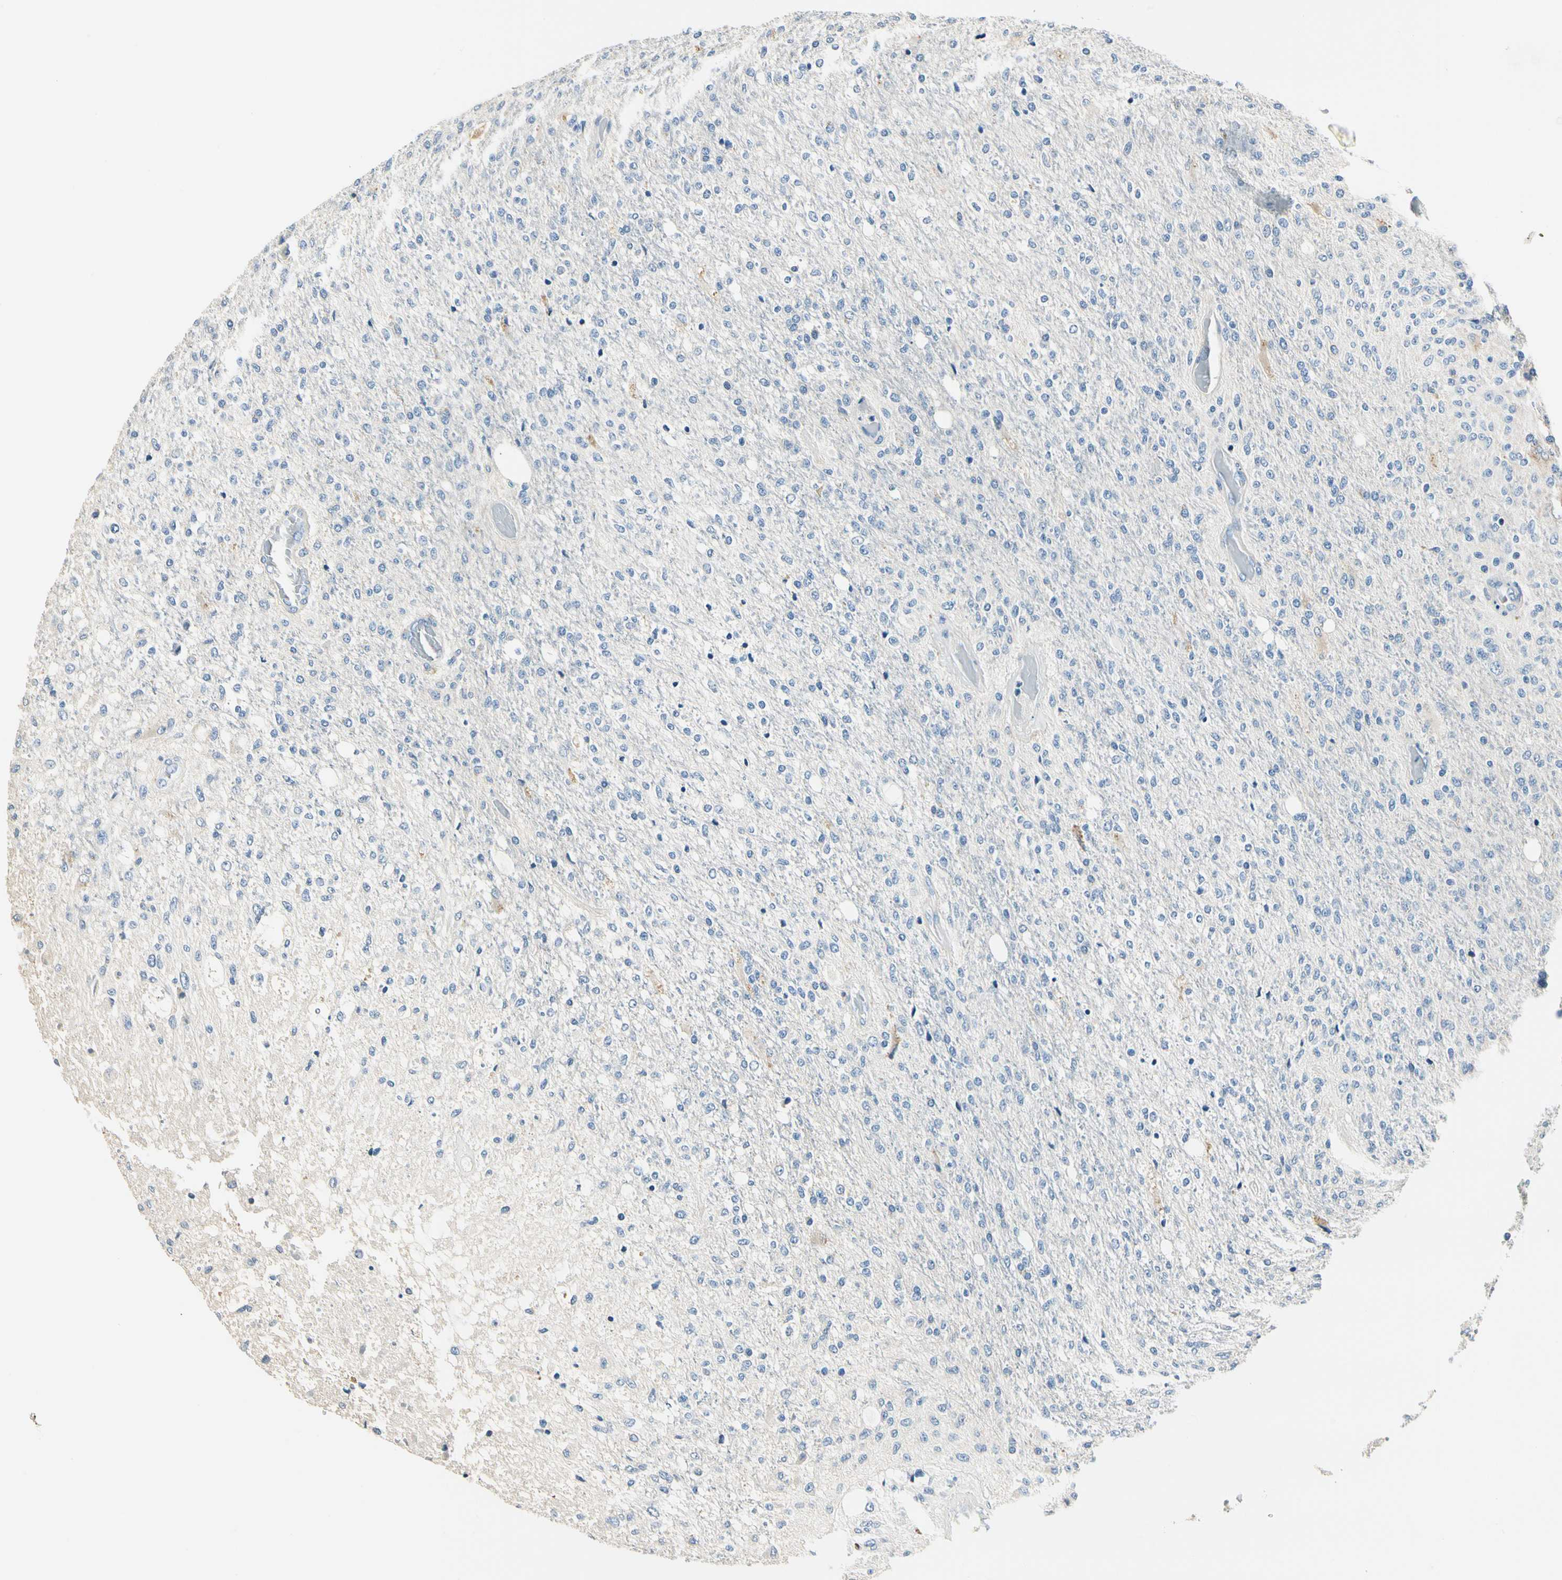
{"staining": {"intensity": "moderate", "quantity": "<25%", "location": "cytoplasmic/membranous"}, "tissue": "glioma", "cell_type": "Tumor cells", "image_type": "cancer", "snomed": [{"axis": "morphology", "description": "Normal tissue, NOS"}, {"axis": "morphology", "description": "Glioma, malignant, High grade"}, {"axis": "topography", "description": "Cerebral cortex"}], "caption": "IHC (DAB) staining of glioma displays moderate cytoplasmic/membranous protein staining in about <25% of tumor cells.", "gene": "TGFBR3", "patient": {"sex": "male", "age": 77}}